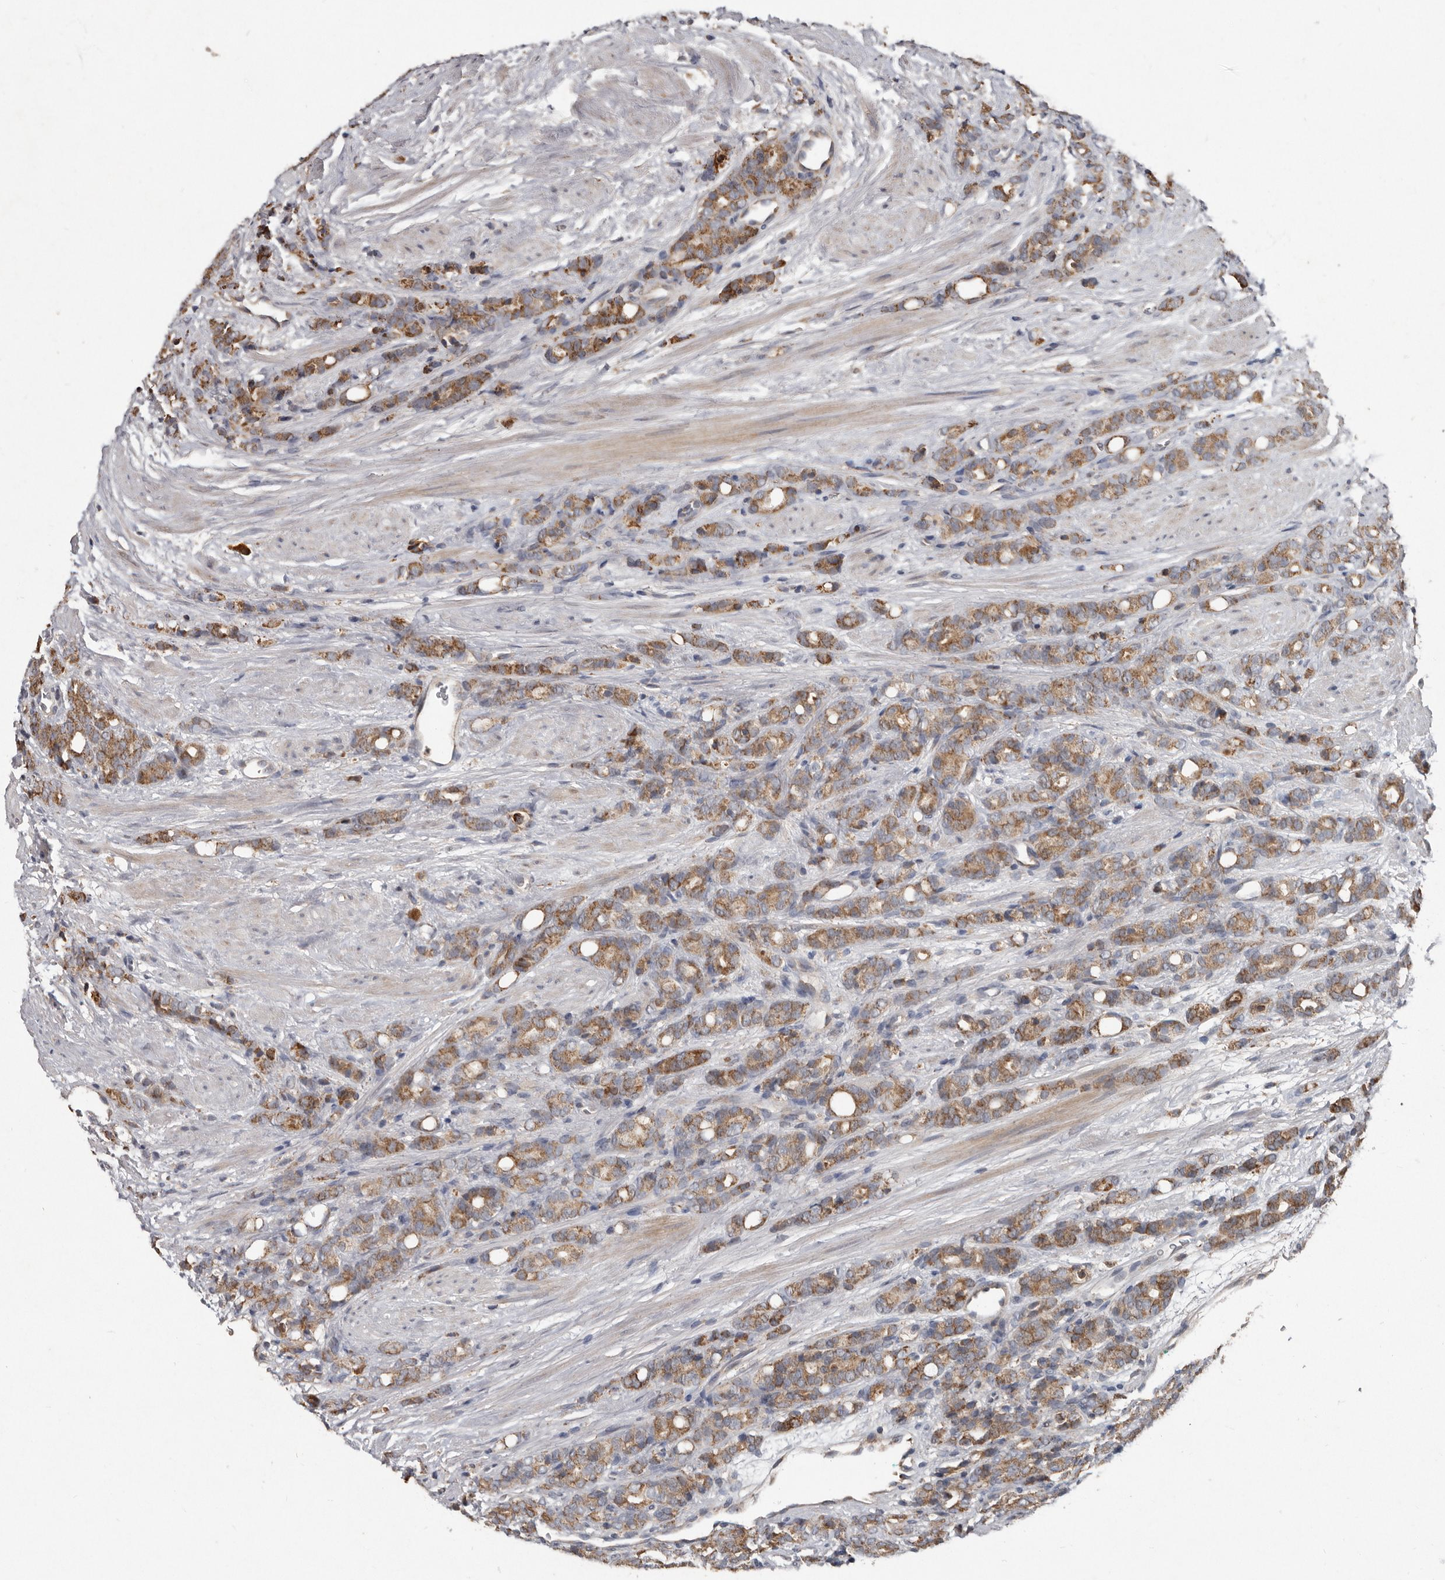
{"staining": {"intensity": "moderate", "quantity": ">75%", "location": "cytoplasmic/membranous"}, "tissue": "prostate cancer", "cell_type": "Tumor cells", "image_type": "cancer", "snomed": [{"axis": "morphology", "description": "Adenocarcinoma, High grade"}, {"axis": "topography", "description": "Prostate"}], "caption": "This is an image of IHC staining of prostate cancer, which shows moderate staining in the cytoplasmic/membranous of tumor cells.", "gene": "KIF26B", "patient": {"sex": "male", "age": 62}}